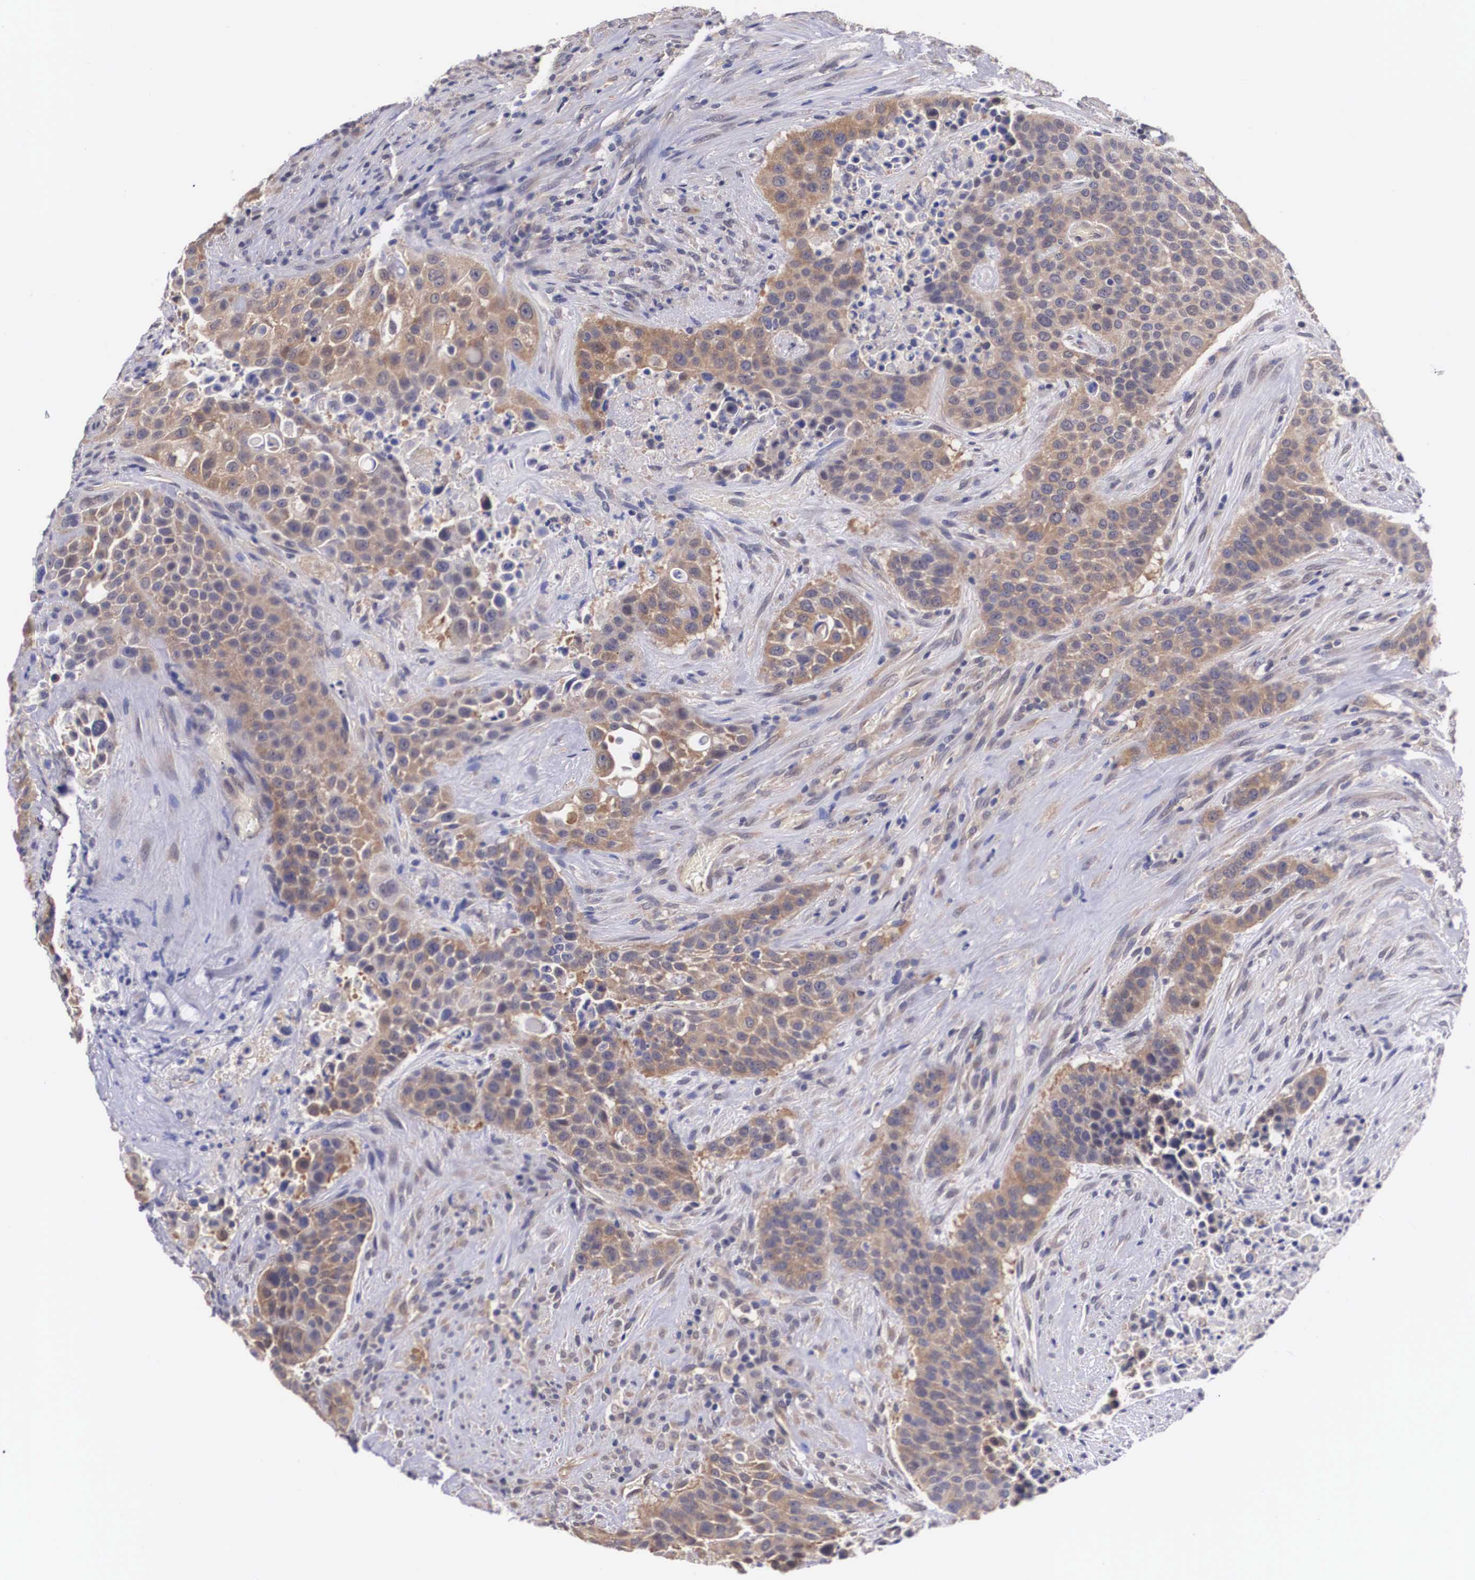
{"staining": {"intensity": "weak", "quantity": "25%-75%", "location": "cytoplasmic/membranous"}, "tissue": "urothelial cancer", "cell_type": "Tumor cells", "image_type": "cancer", "snomed": [{"axis": "morphology", "description": "Urothelial carcinoma, High grade"}, {"axis": "topography", "description": "Urinary bladder"}], "caption": "The immunohistochemical stain shows weak cytoplasmic/membranous expression in tumor cells of urothelial cancer tissue. (DAB IHC with brightfield microscopy, high magnification).", "gene": "OTX2", "patient": {"sex": "male", "age": 74}}